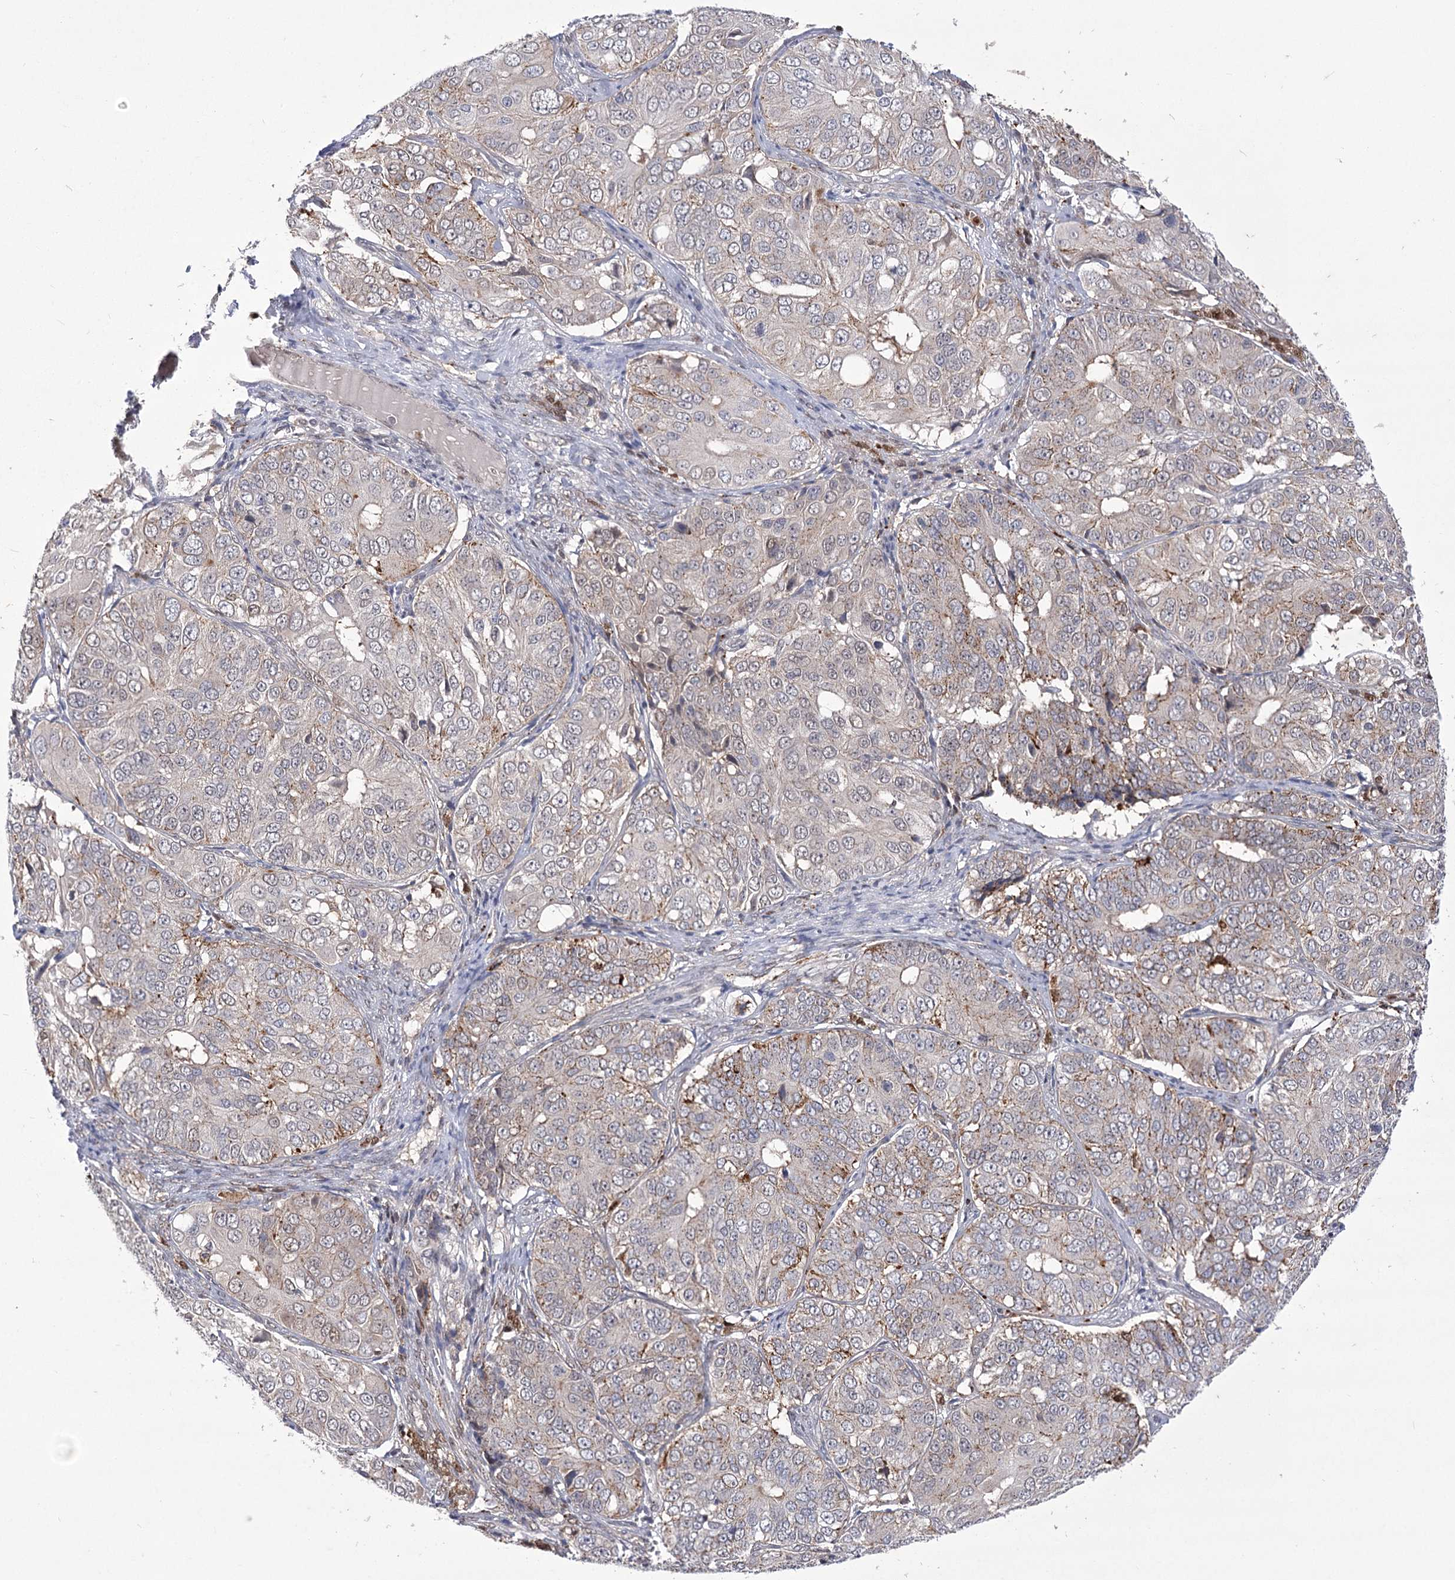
{"staining": {"intensity": "weak", "quantity": "<25%", "location": "cytoplasmic/membranous"}, "tissue": "ovarian cancer", "cell_type": "Tumor cells", "image_type": "cancer", "snomed": [{"axis": "morphology", "description": "Carcinoma, endometroid"}, {"axis": "topography", "description": "Ovary"}], "caption": "DAB (3,3'-diaminobenzidine) immunohistochemical staining of ovarian cancer (endometroid carcinoma) demonstrates no significant expression in tumor cells.", "gene": "SIAE", "patient": {"sex": "female", "age": 51}}